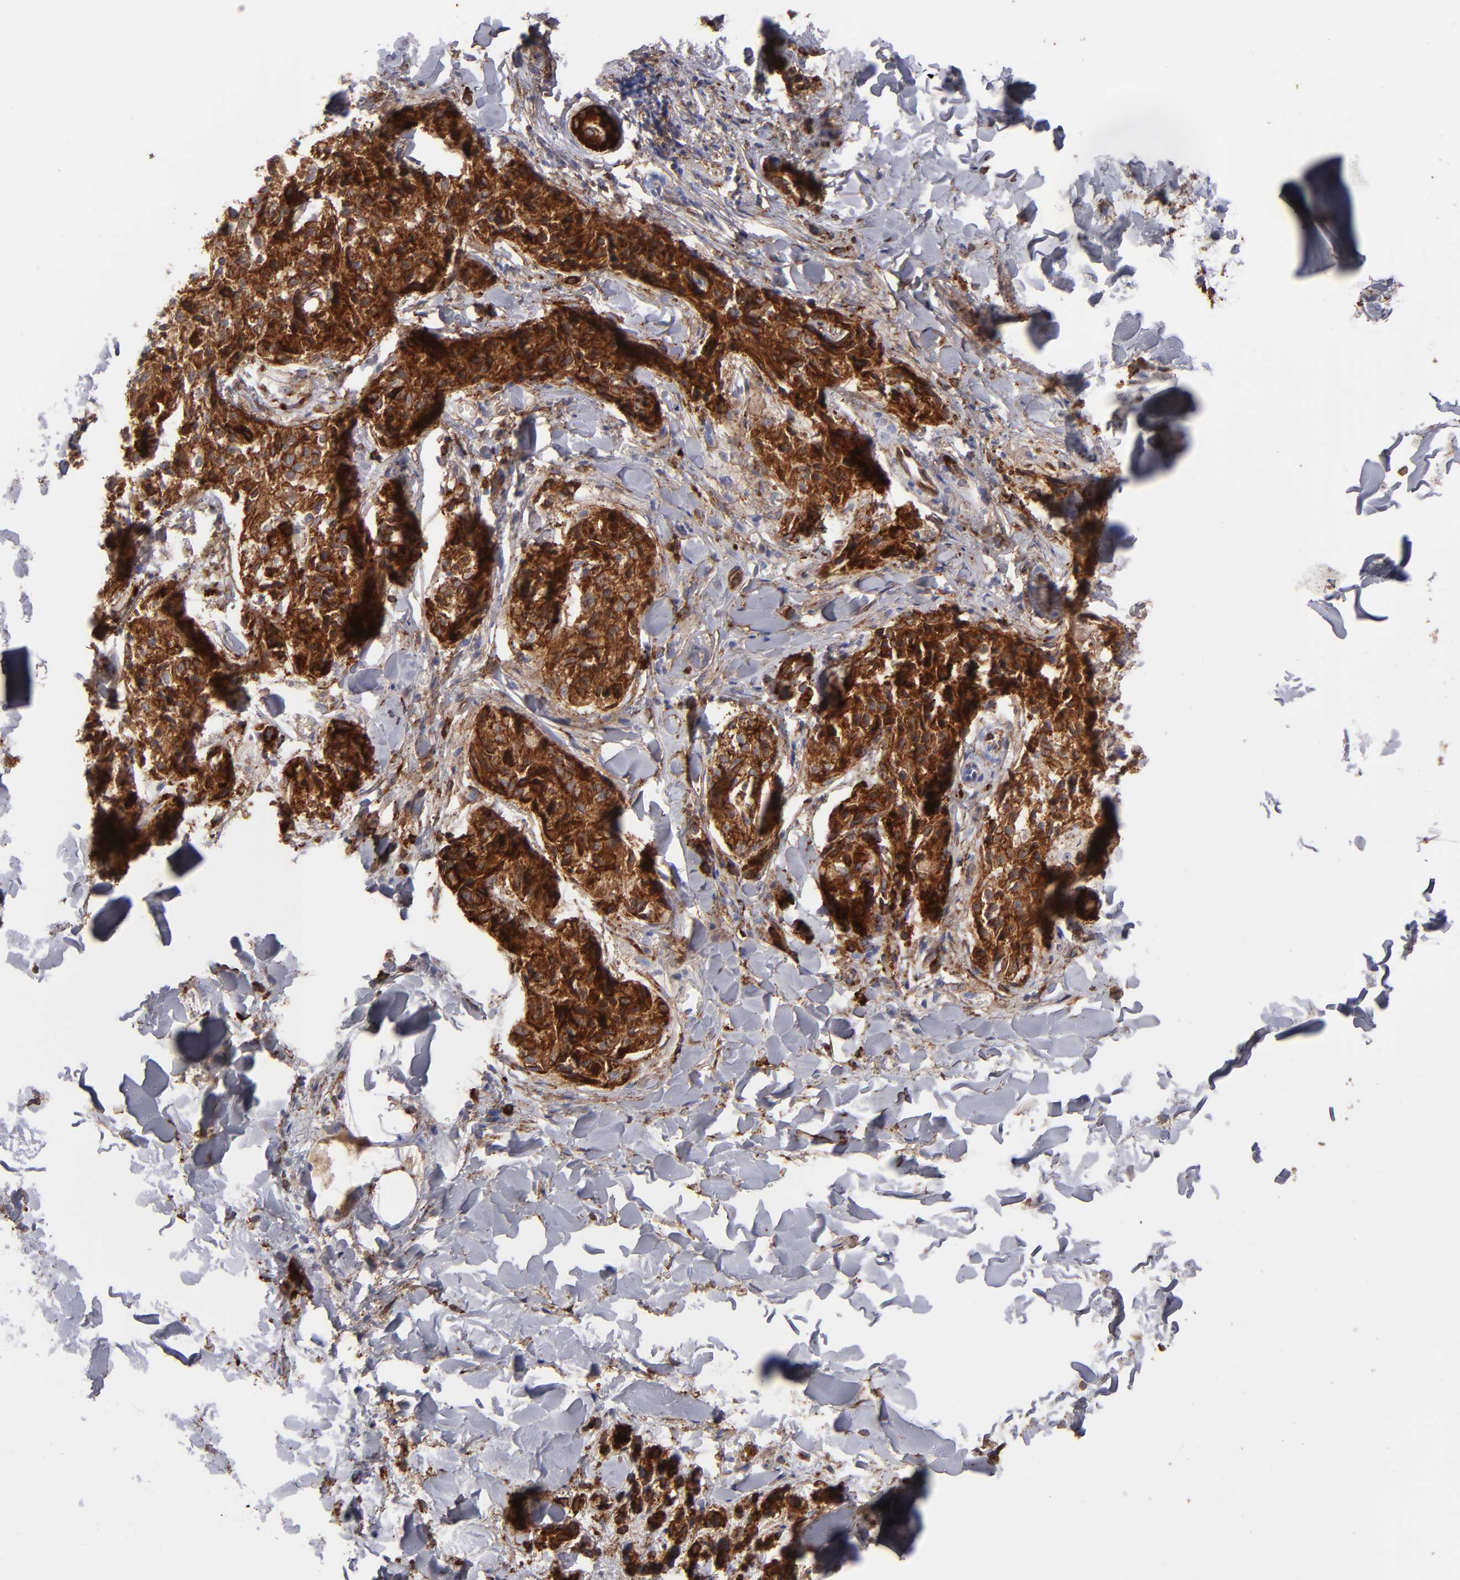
{"staining": {"intensity": "strong", "quantity": ">75%", "location": "cytoplasmic/membranous"}, "tissue": "melanoma", "cell_type": "Tumor cells", "image_type": "cancer", "snomed": [{"axis": "morphology", "description": "Malignant melanoma, Metastatic site"}, {"axis": "topography", "description": "Skin"}], "caption": "Immunohistochemical staining of human melanoma demonstrates high levels of strong cytoplasmic/membranous positivity in about >75% of tumor cells.", "gene": "AHNAK2", "patient": {"sex": "female", "age": 66}}